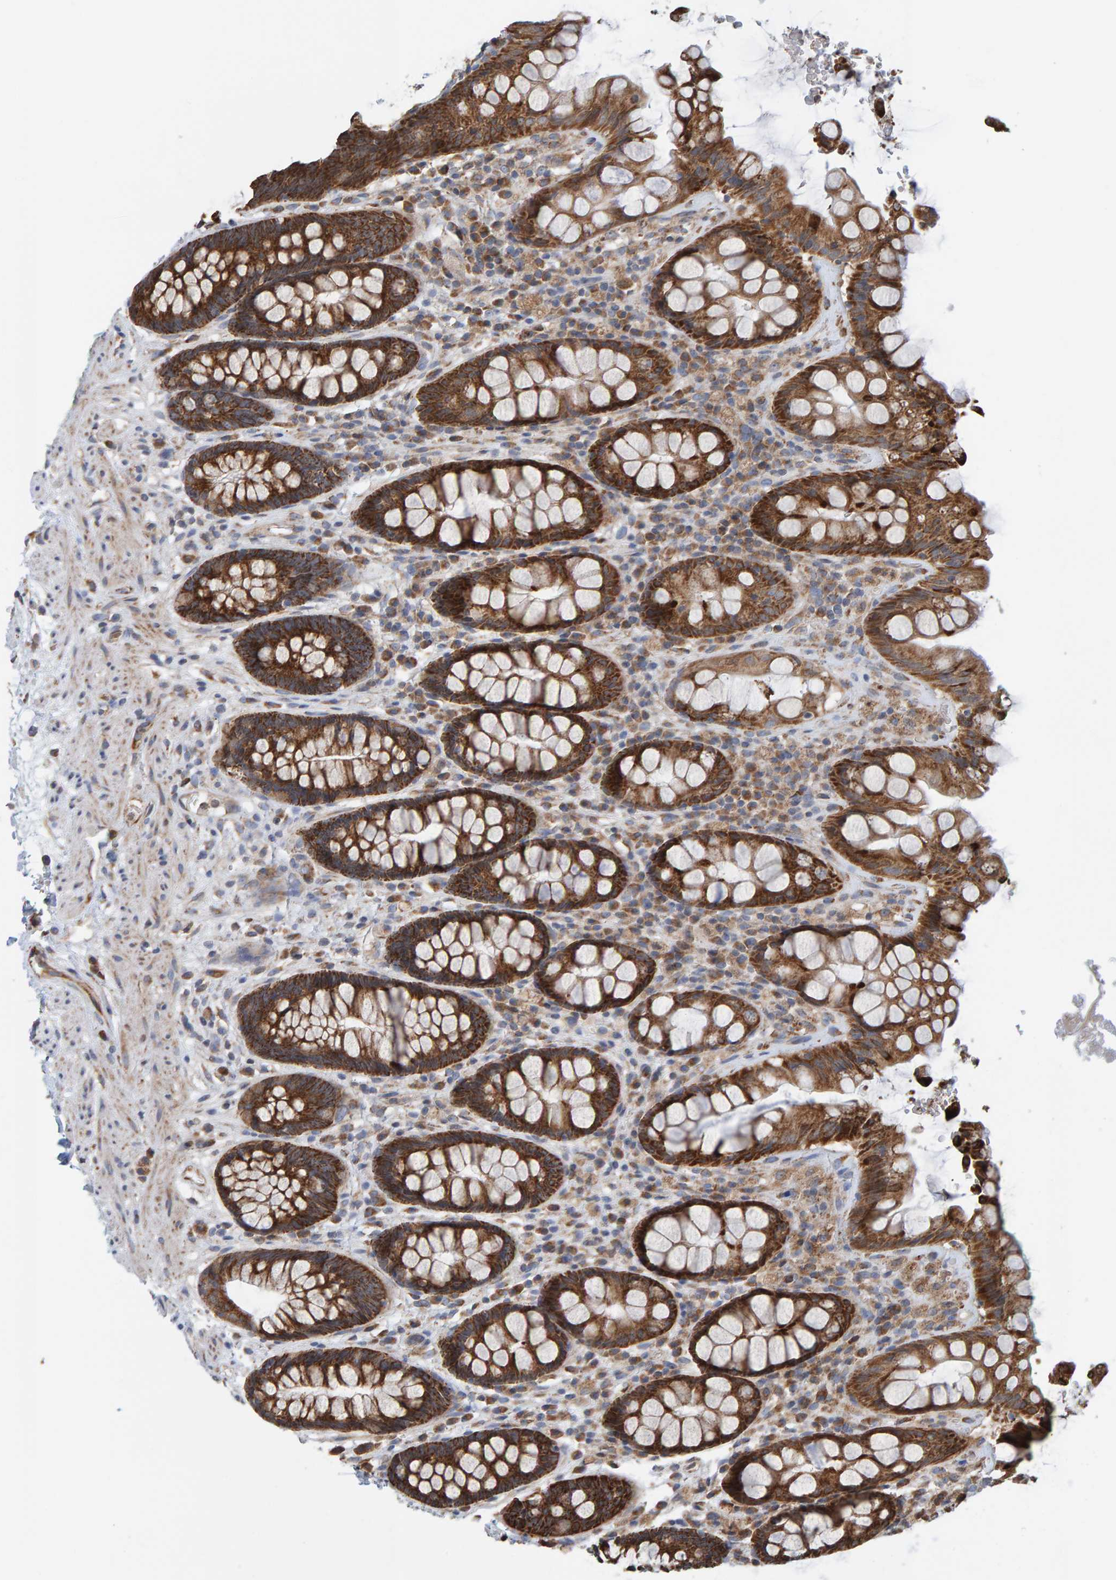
{"staining": {"intensity": "strong", "quantity": ">75%", "location": "cytoplasmic/membranous"}, "tissue": "rectum", "cell_type": "Glandular cells", "image_type": "normal", "snomed": [{"axis": "morphology", "description": "Normal tissue, NOS"}, {"axis": "topography", "description": "Rectum"}], "caption": "Brown immunohistochemical staining in unremarkable rectum displays strong cytoplasmic/membranous expression in approximately >75% of glandular cells. The staining was performed using DAB (3,3'-diaminobenzidine), with brown indicating positive protein expression. Nuclei are stained blue with hematoxylin.", "gene": "MRPL45", "patient": {"sex": "male", "age": 64}}